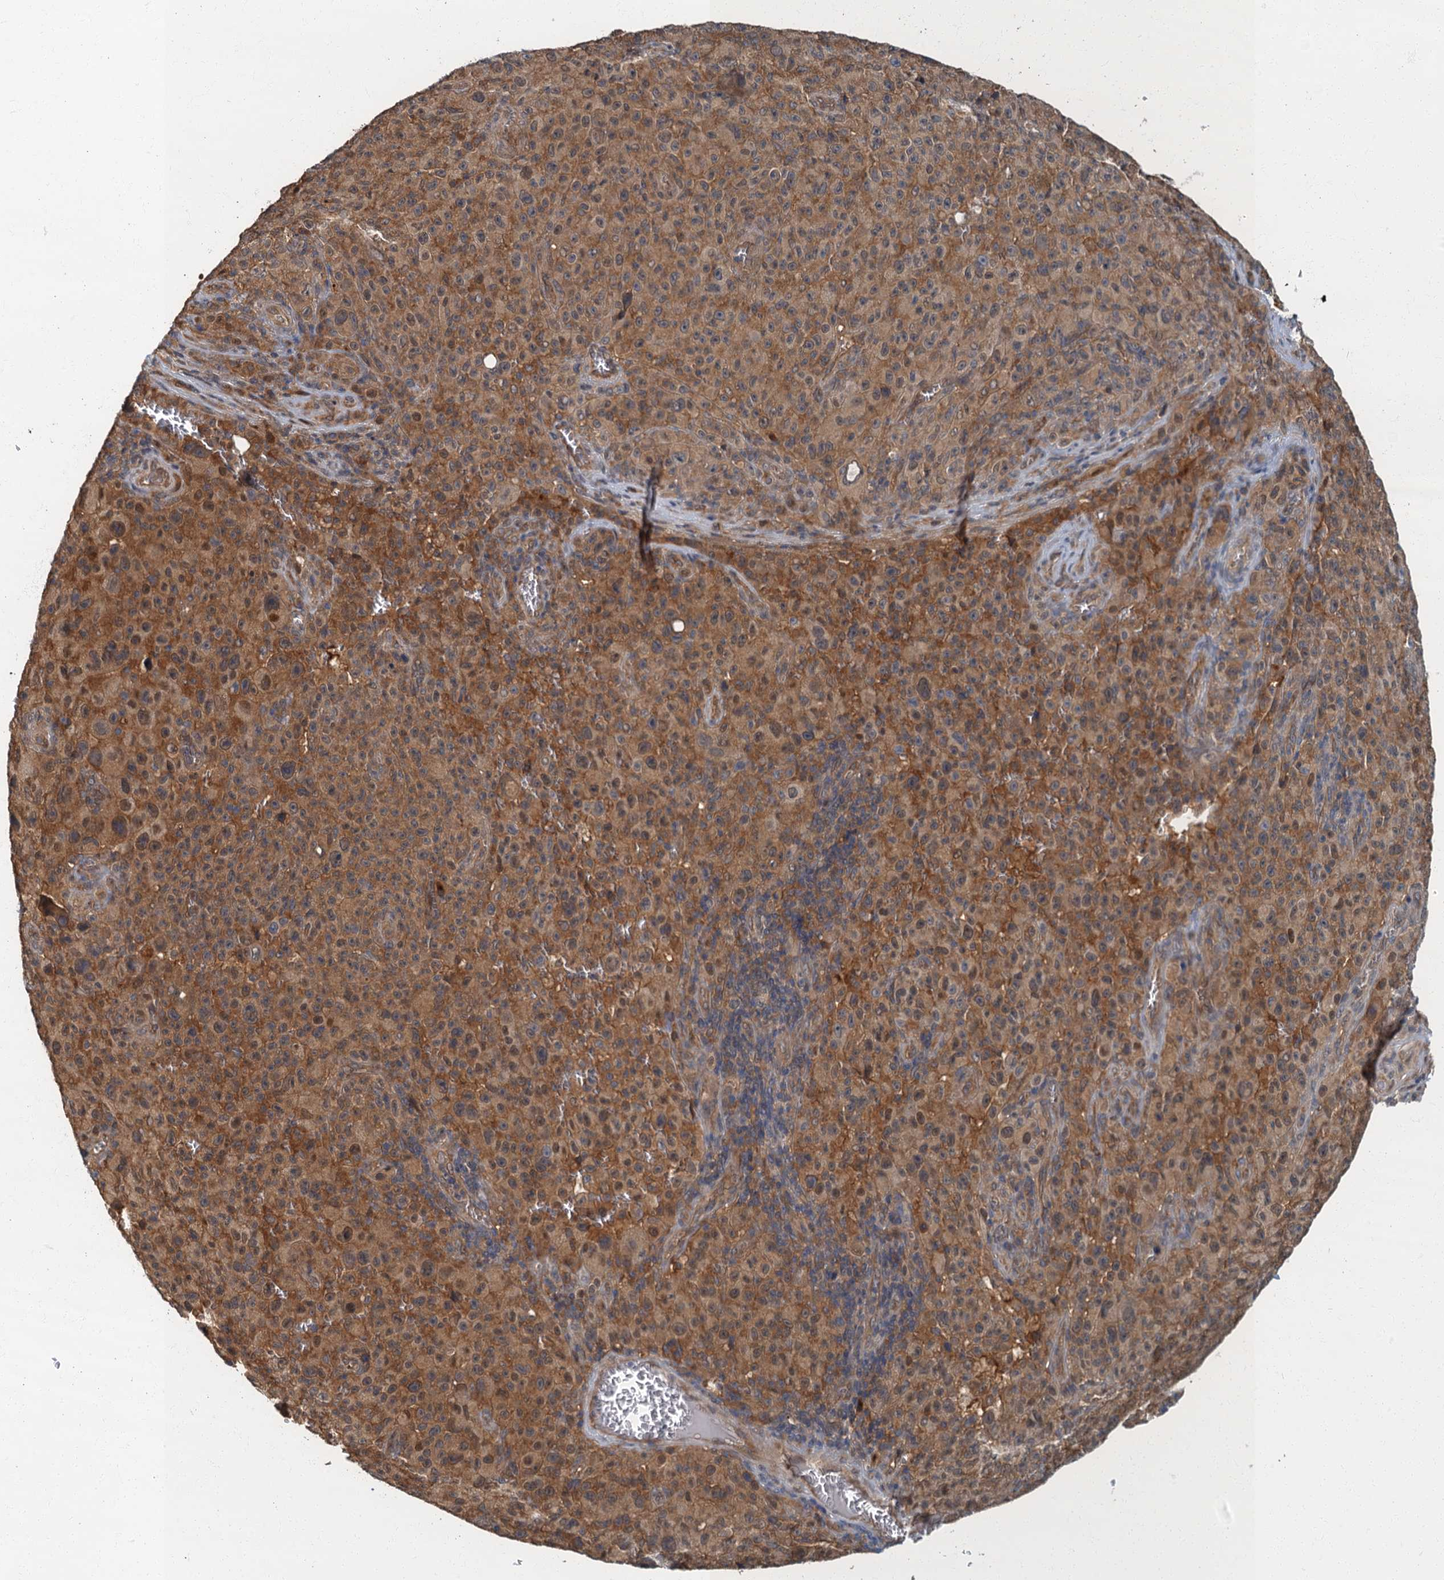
{"staining": {"intensity": "moderate", "quantity": ">75%", "location": "cytoplasmic/membranous,nuclear"}, "tissue": "melanoma", "cell_type": "Tumor cells", "image_type": "cancer", "snomed": [{"axis": "morphology", "description": "Malignant melanoma, NOS"}, {"axis": "topography", "description": "Skin"}], "caption": "Immunohistochemistry (IHC) of melanoma exhibits medium levels of moderate cytoplasmic/membranous and nuclear expression in about >75% of tumor cells. Immunohistochemistry stains the protein of interest in brown and the nuclei are stained blue.", "gene": "TBCK", "patient": {"sex": "female", "age": 82}}